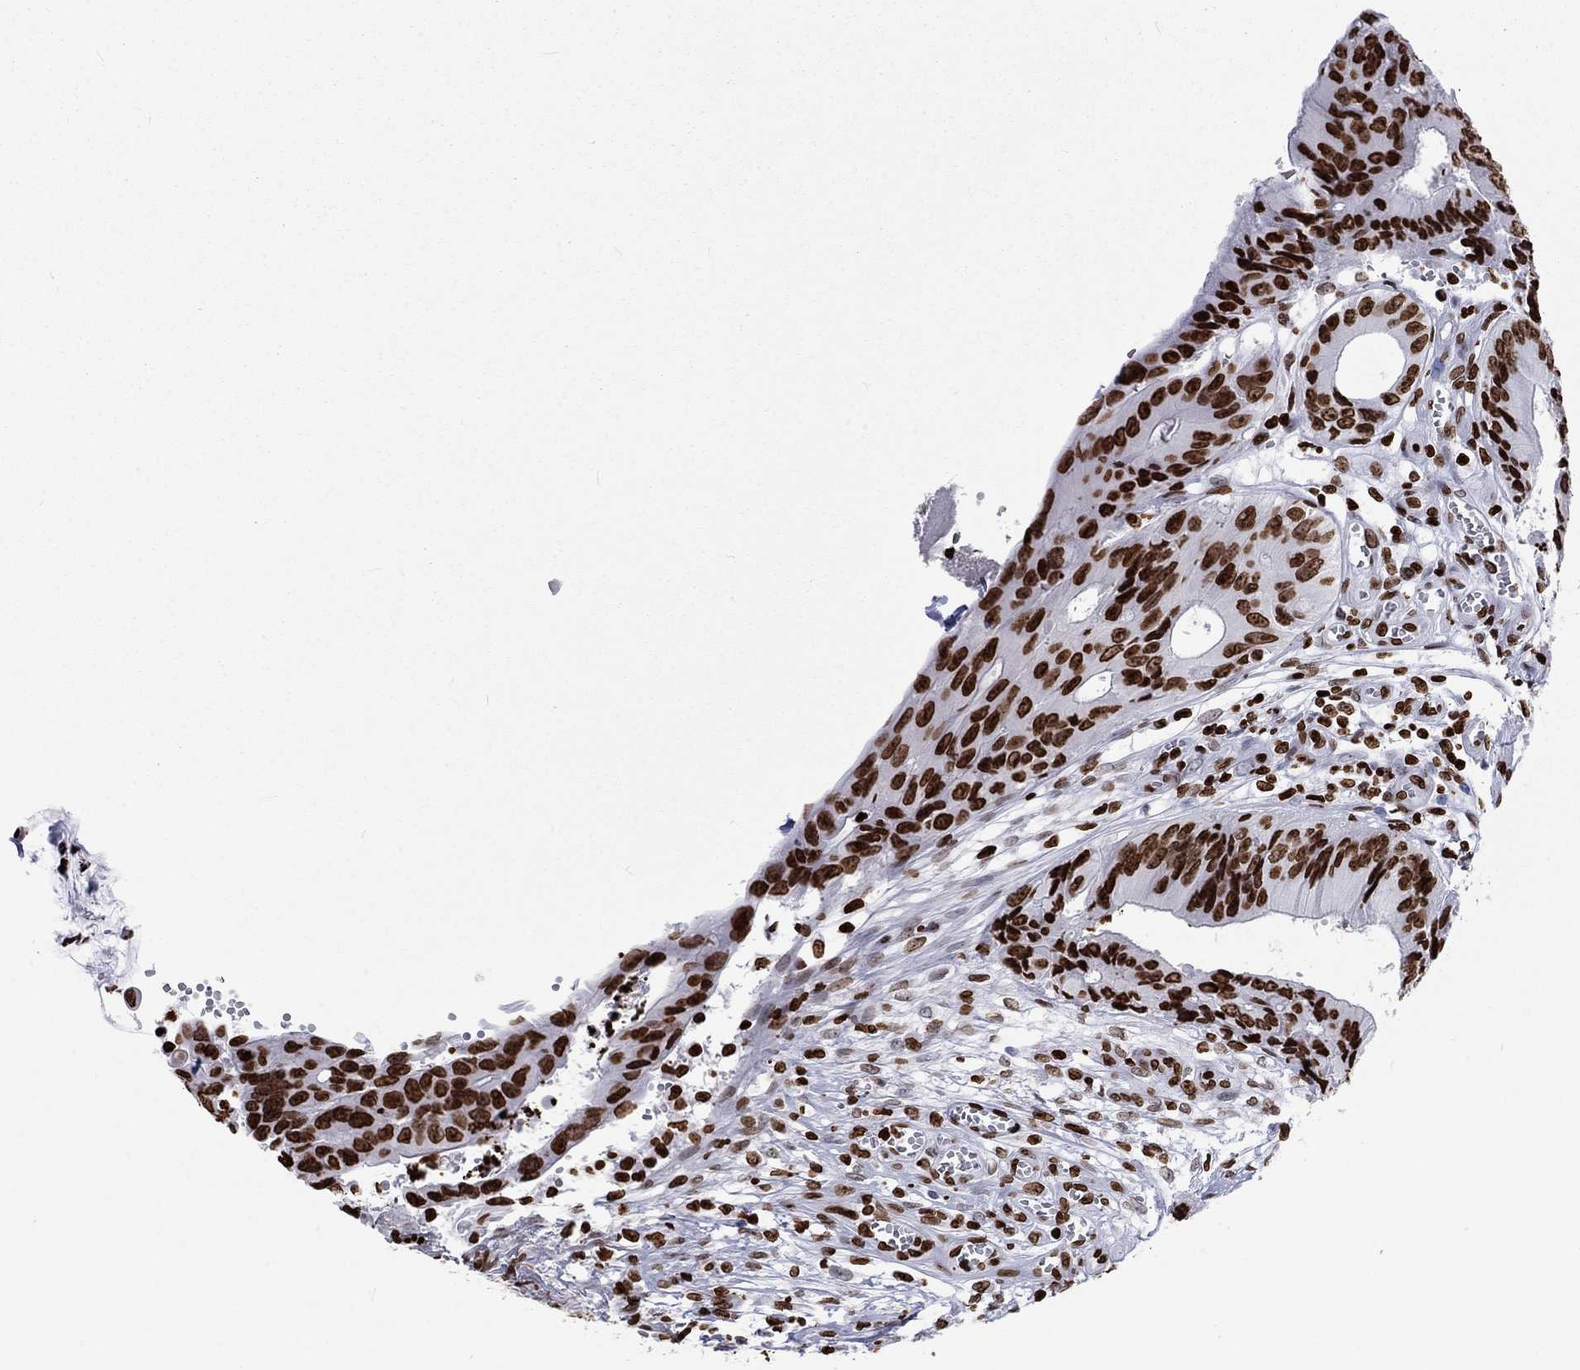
{"staining": {"intensity": "strong", "quantity": ">75%", "location": "nuclear"}, "tissue": "colorectal cancer", "cell_type": "Tumor cells", "image_type": "cancer", "snomed": [{"axis": "morphology", "description": "Normal tissue, NOS"}, {"axis": "morphology", "description": "Adenocarcinoma, NOS"}, {"axis": "topography", "description": "Colon"}], "caption": "Protein expression analysis of human colorectal cancer (adenocarcinoma) reveals strong nuclear positivity in approximately >75% of tumor cells. (Stains: DAB in brown, nuclei in blue, Microscopy: brightfield microscopy at high magnification).", "gene": "H1-5", "patient": {"sex": "male", "age": 65}}